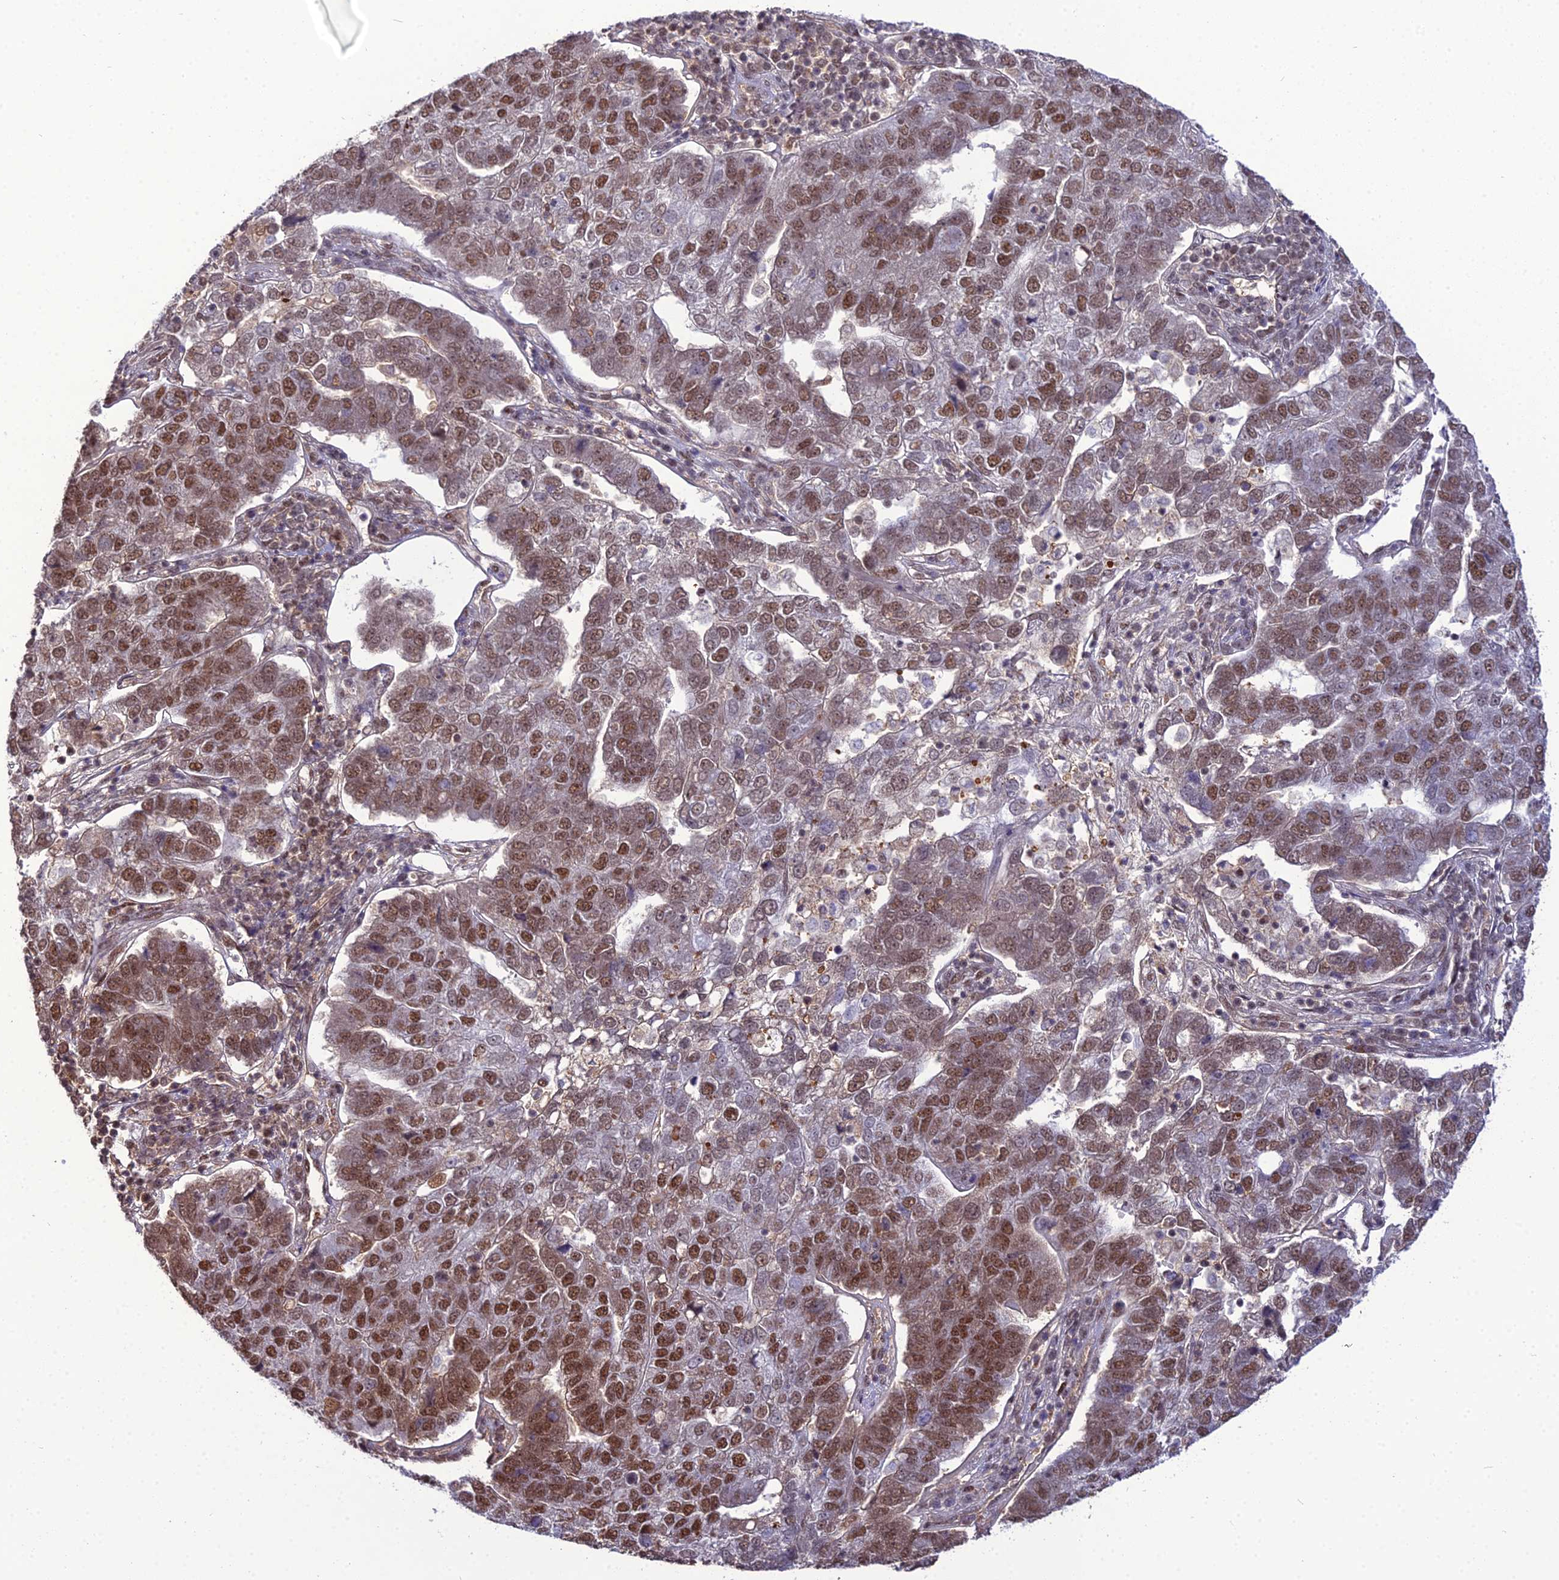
{"staining": {"intensity": "strong", "quantity": "25%-75%", "location": "nuclear"}, "tissue": "pancreatic cancer", "cell_type": "Tumor cells", "image_type": "cancer", "snomed": [{"axis": "morphology", "description": "Adenocarcinoma, NOS"}, {"axis": "topography", "description": "Pancreas"}], "caption": "Immunohistochemistry (IHC) micrograph of pancreatic cancer stained for a protein (brown), which demonstrates high levels of strong nuclear positivity in approximately 25%-75% of tumor cells.", "gene": "RBM12", "patient": {"sex": "female", "age": 61}}